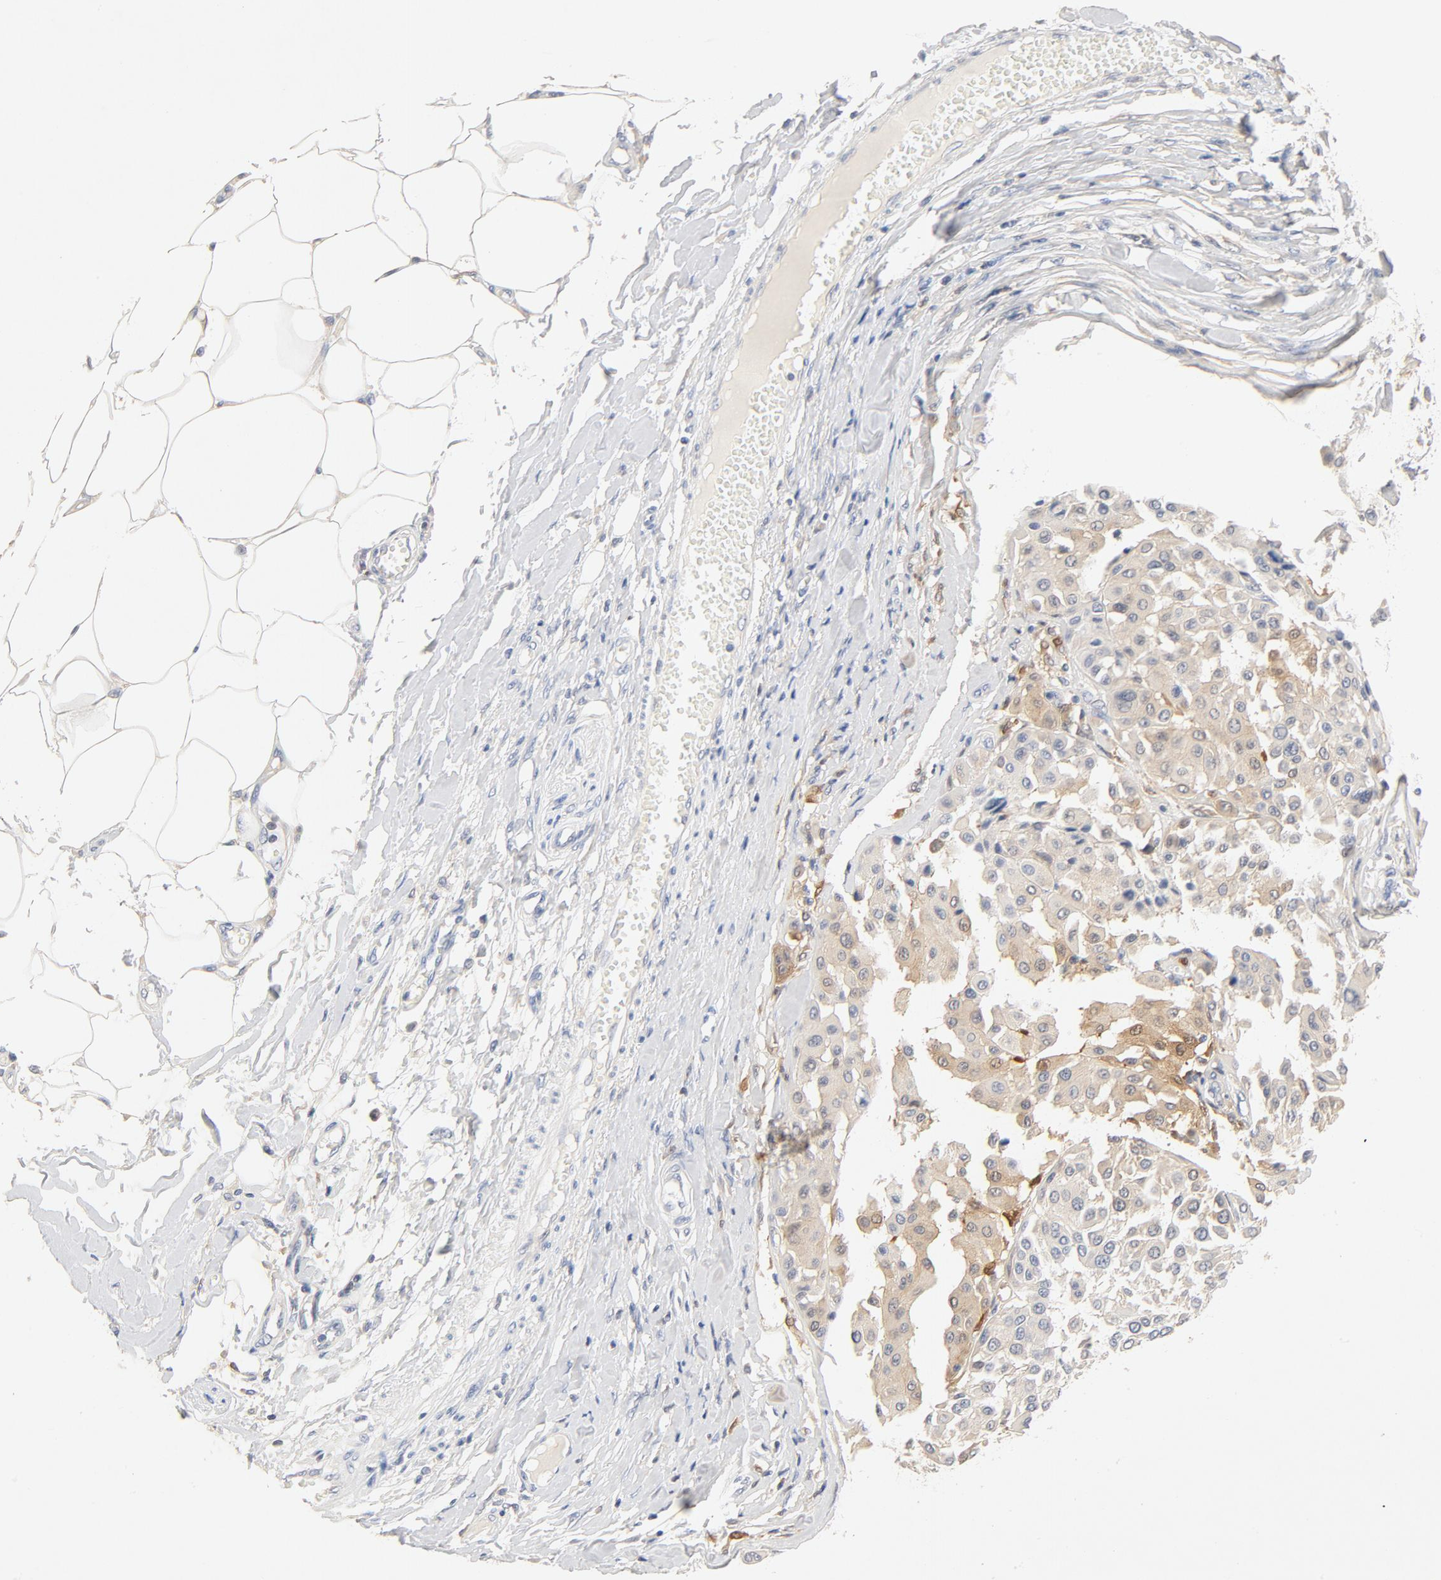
{"staining": {"intensity": "moderate", "quantity": "25%-75%", "location": "cytoplasmic/membranous"}, "tissue": "melanoma", "cell_type": "Tumor cells", "image_type": "cancer", "snomed": [{"axis": "morphology", "description": "Malignant melanoma, Metastatic site"}, {"axis": "topography", "description": "Soft tissue"}], "caption": "High-magnification brightfield microscopy of melanoma stained with DAB (brown) and counterstained with hematoxylin (blue). tumor cells exhibit moderate cytoplasmic/membranous expression is seen in approximately25%-75% of cells.", "gene": "STAT1", "patient": {"sex": "male", "age": 41}}